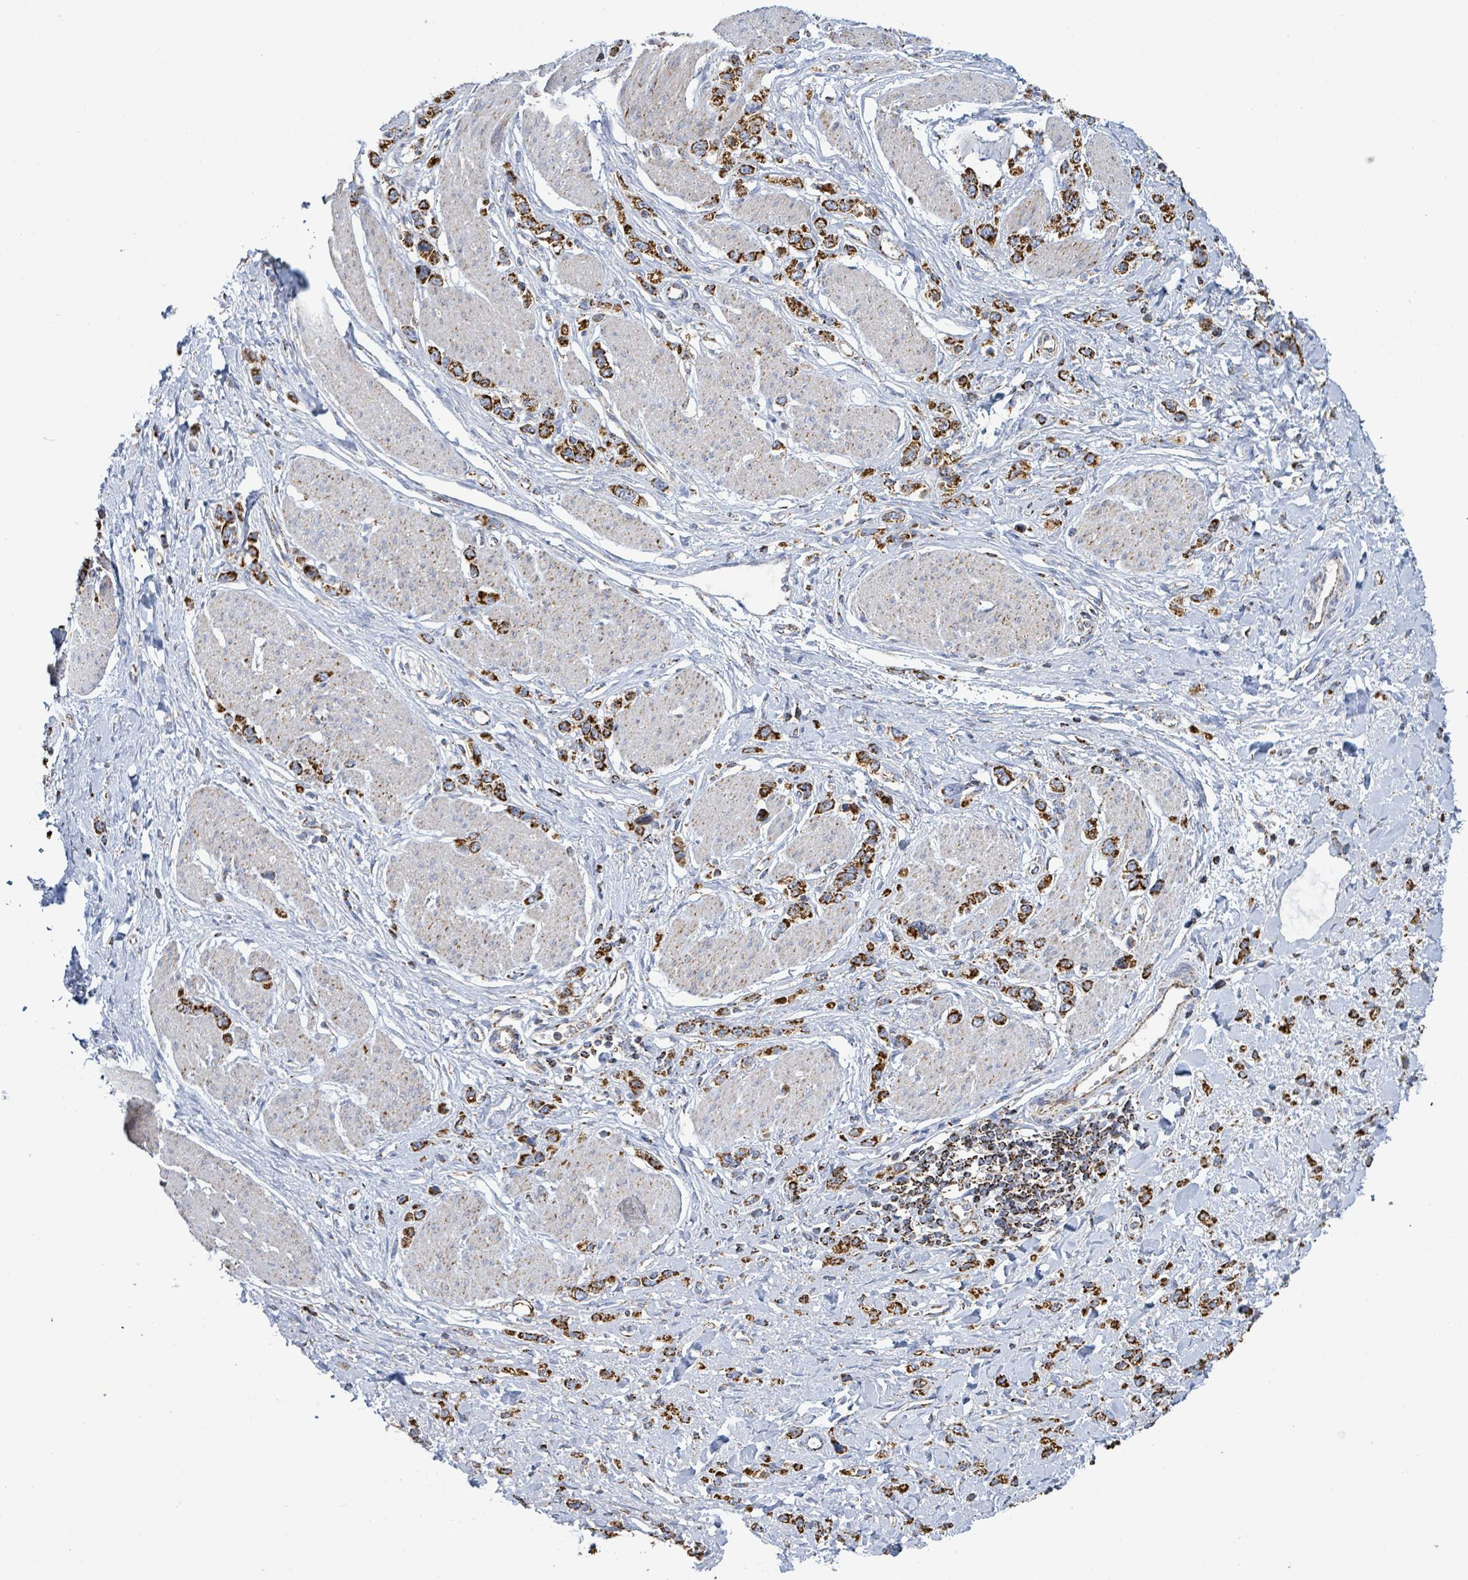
{"staining": {"intensity": "strong", "quantity": ">75%", "location": "cytoplasmic/membranous"}, "tissue": "stomach cancer", "cell_type": "Tumor cells", "image_type": "cancer", "snomed": [{"axis": "morphology", "description": "Adenocarcinoma, NOS"}, {"axis": "topography", "description": "Stomach"}], "caption": "Immunohistochemical staining of human adenocarcinoma (stomach) exhibits high levels of strong cytoplasmic/membranous protein expression in approximately >75% of tumor cells.", "gene": "SUCLG2", "patient": {"sex": "female", "age": 65}}